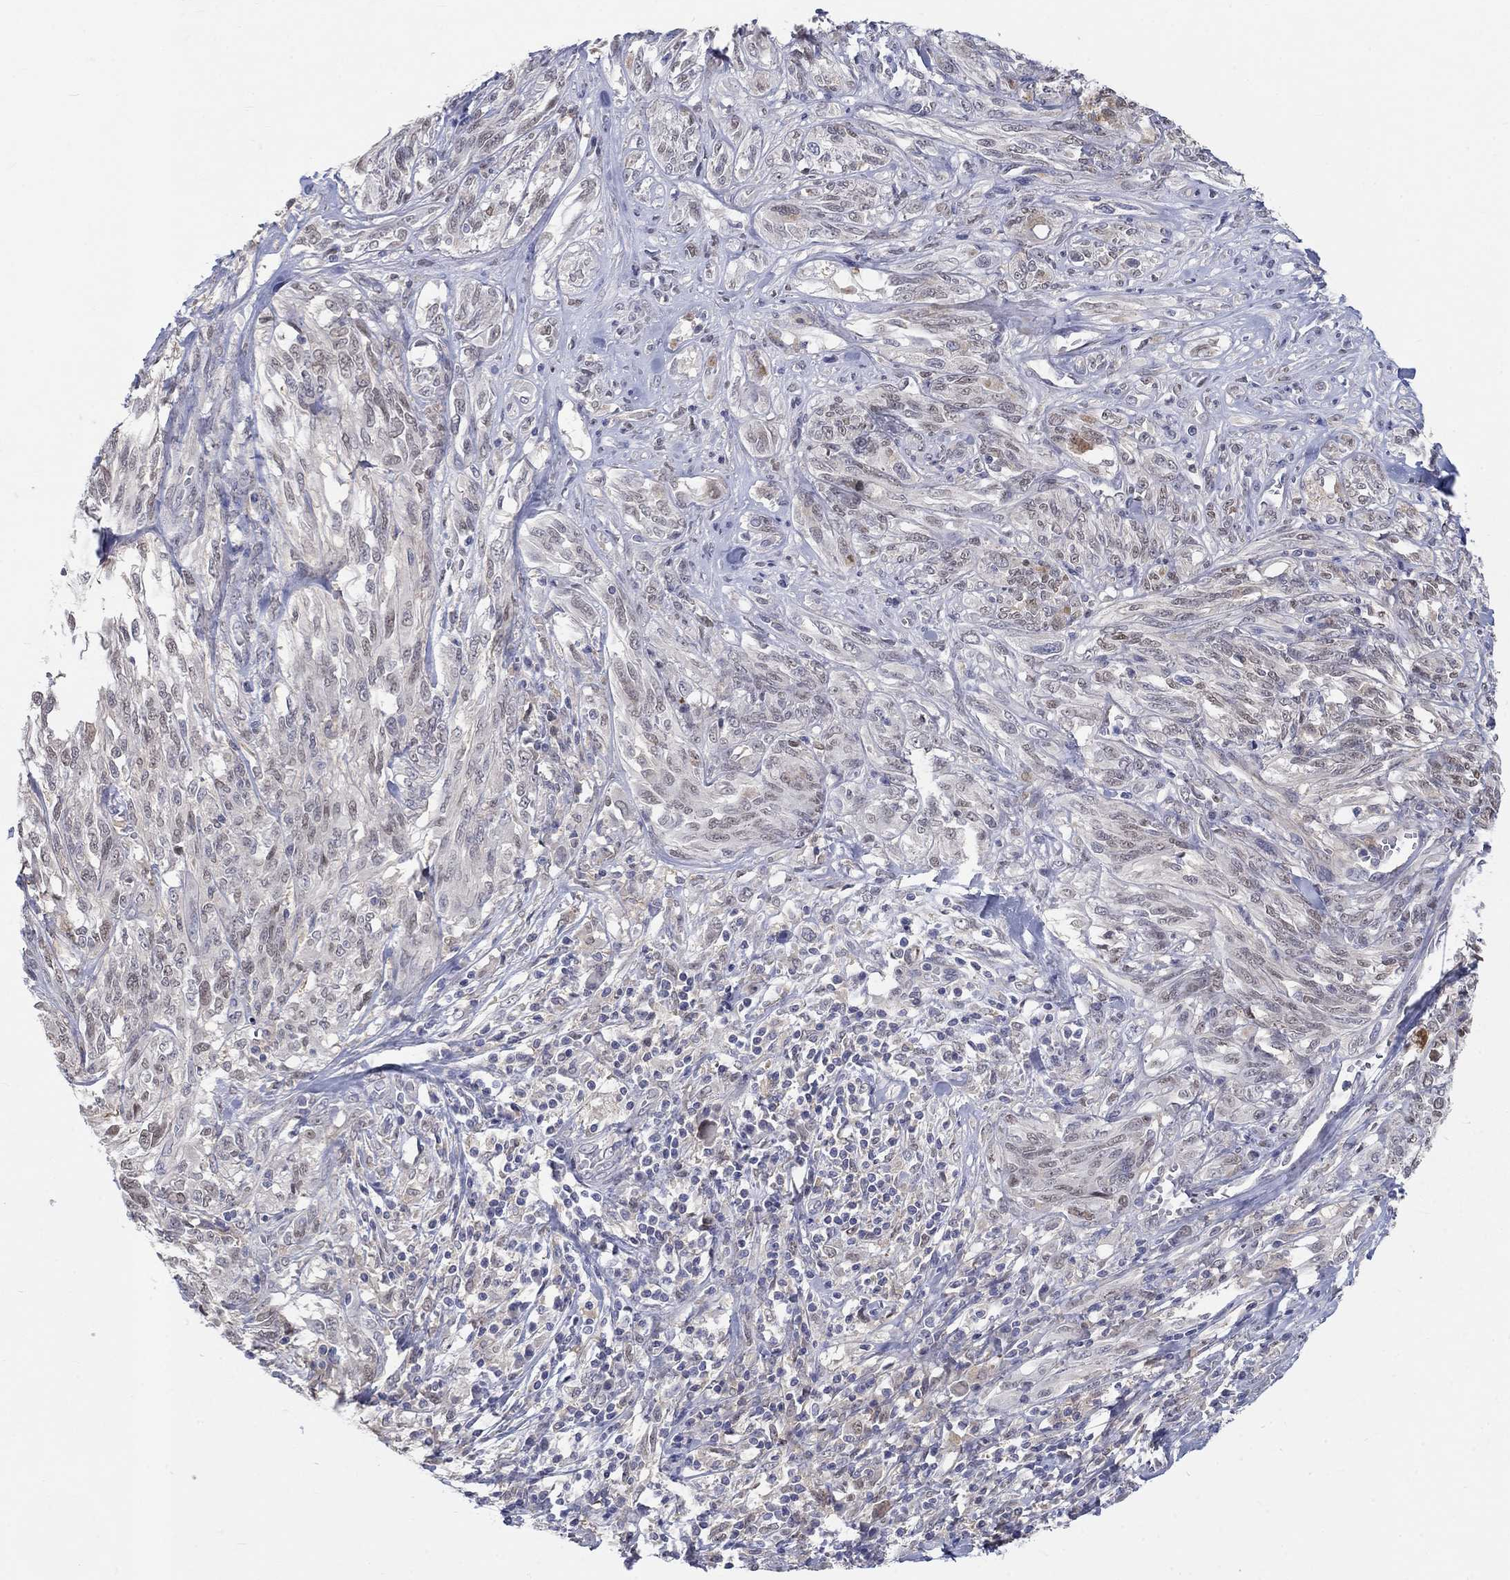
{"staining": {"intensity": "negative", "quantity": "none", "location": "none"}, "tissue": "melanoma", "cell_type": "Tumor cells", "image_type": "cancer", "snomed": [{"axis": "morphology", "description": "Malignant melanoma, NOS"}, {"axis": "topography", "description": "Skin"}], "caption": "This histopathology image is of malignant melanoma stained with IHC to label a protein in brown with the nuclei are counter-stained blue. There is no expression in tumor cells.", "gene": "EGFLAM", "patient": {"sex": "female", "age": 91}}